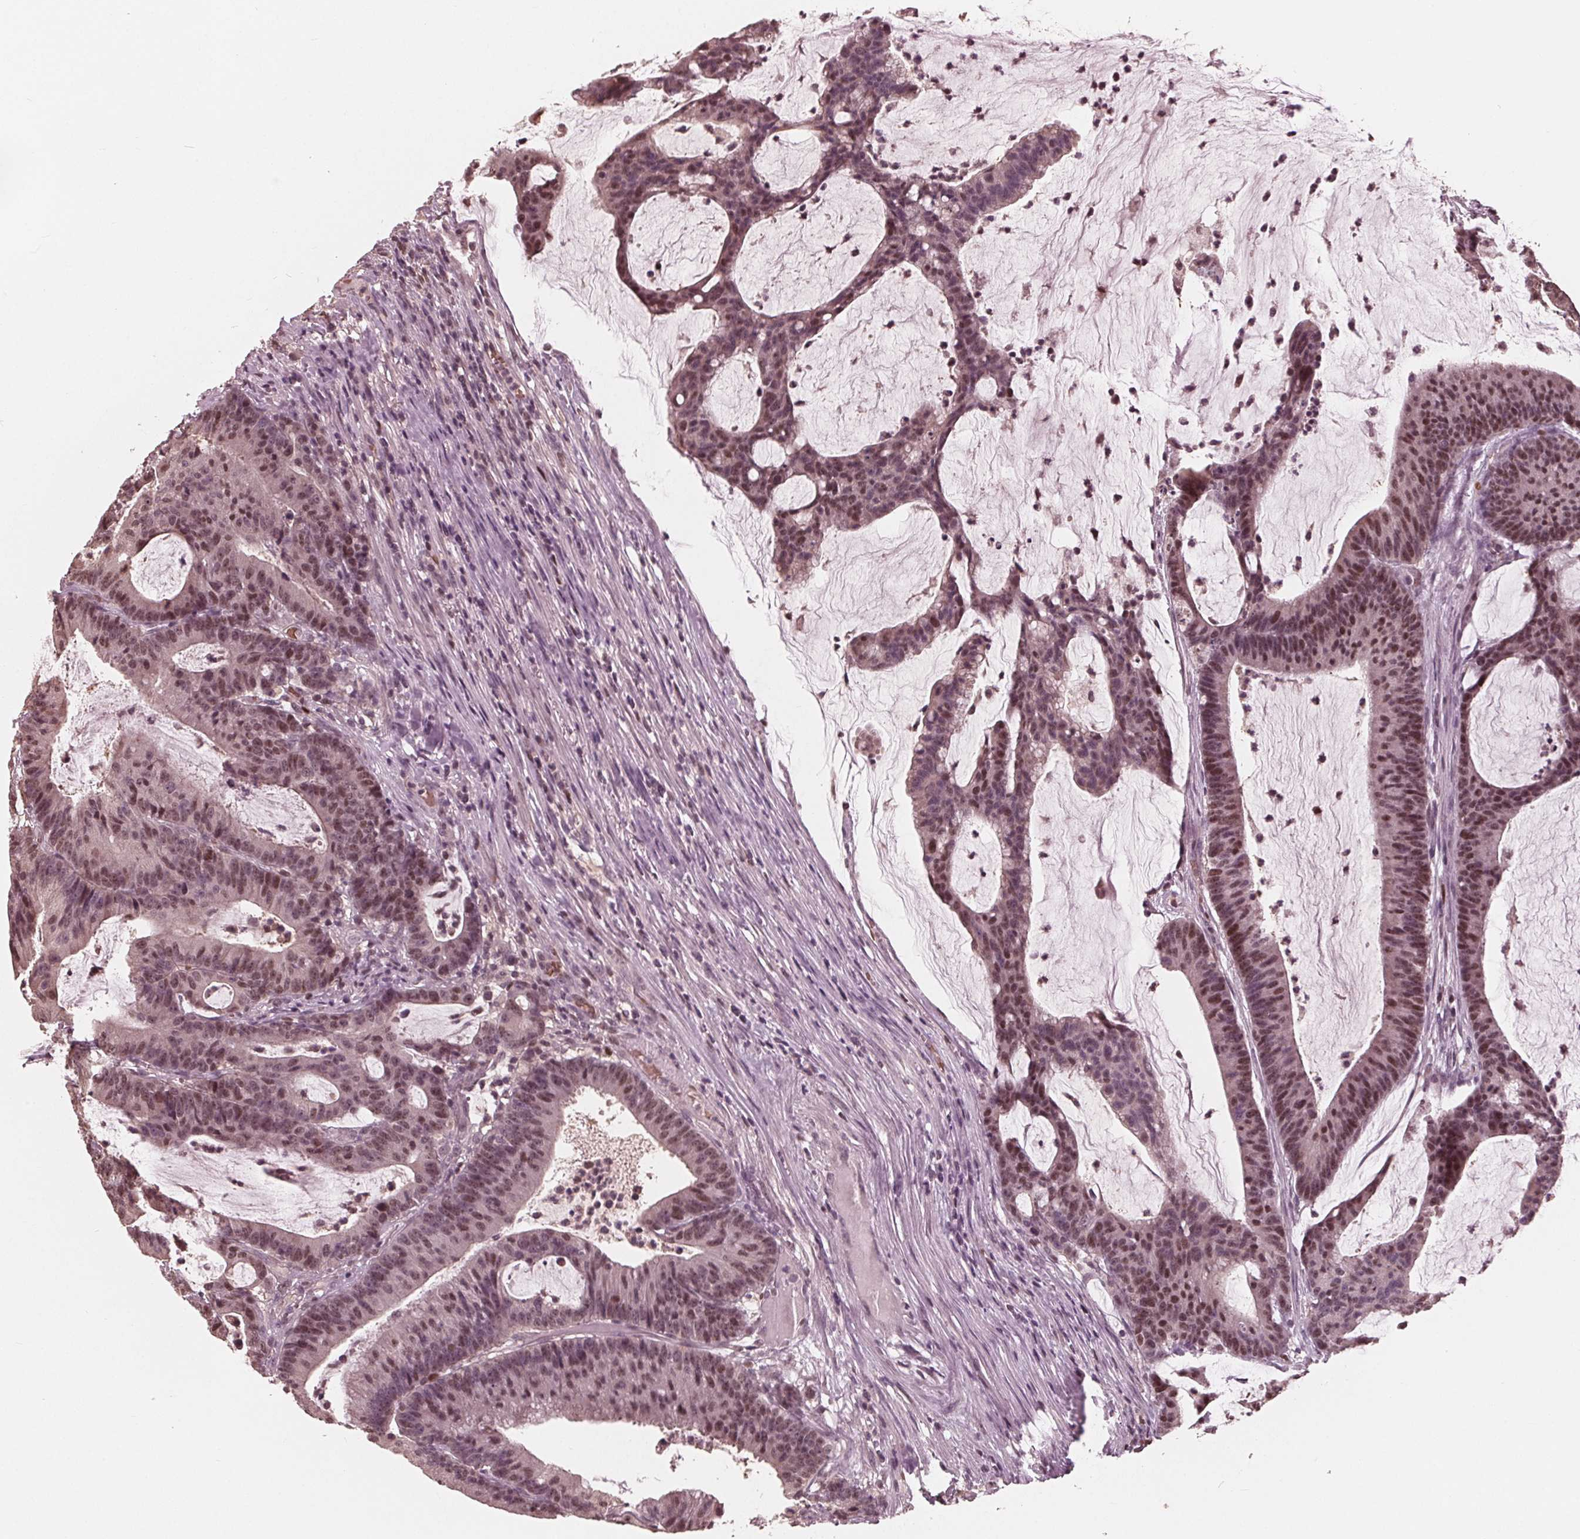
{"staining": {"intensity": "moderate", "quantity": ">75%", "location": "nuclear"}, "tissue": "colorectal cancer", "cell_type": "Tumor cells", "image_type": "cancer", "snomed": [{"axis": "morphology", "description": "Adenocarcinoma, NOS"}, {"axis": "topography", "description": "Colon"}], "caption": "A brown stain labels moderate nuclear expression of a protein in human colorectal adenocarcinoma tumor cells.", "gene": "HIRIP3", "patient": {"sex": "female", "age": 78}}